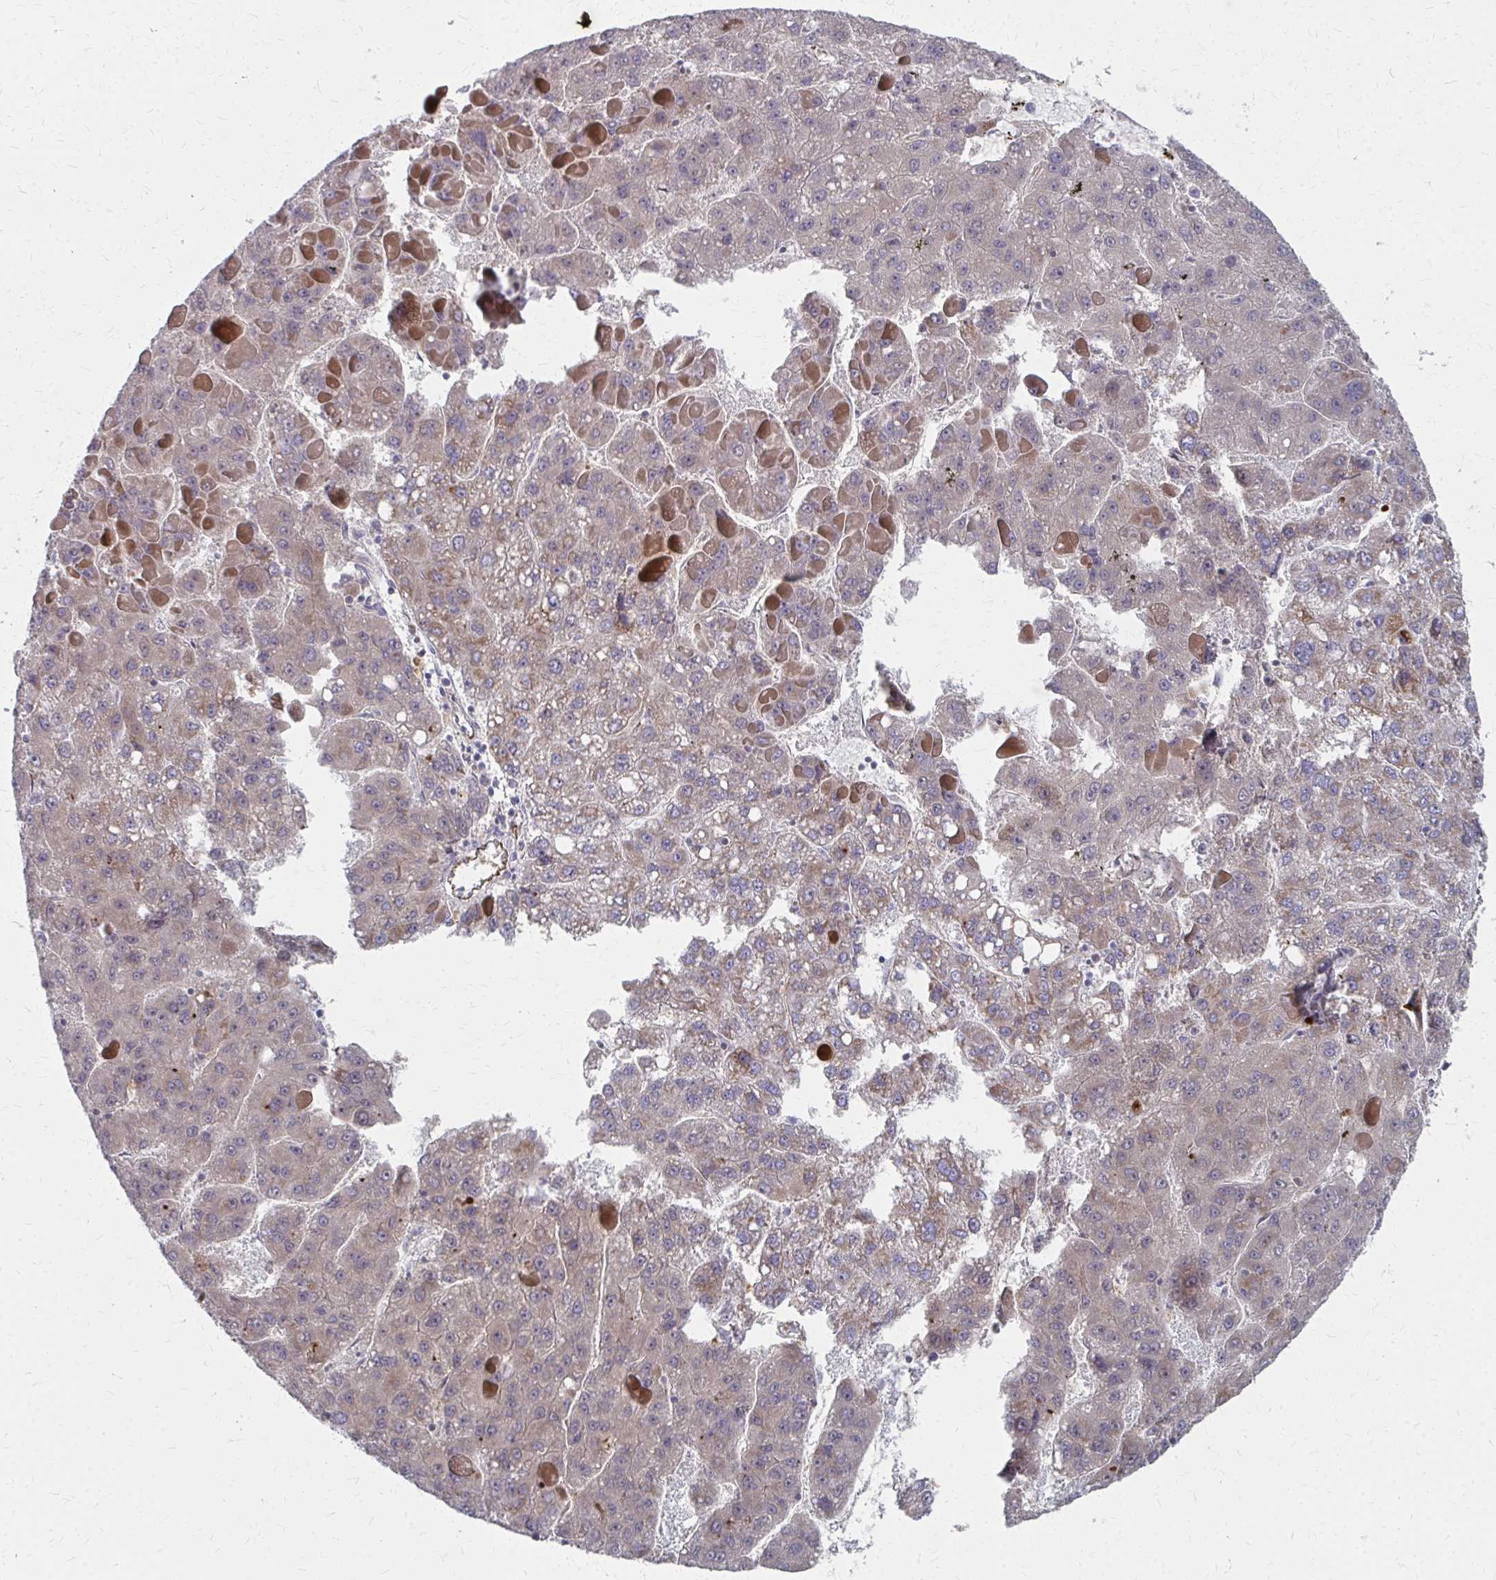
{"staining": {"intensity": "weak", "quantity": ">75%", "location": "cytoplasmic/membranous"}, "tissue": "liver cancer", "cell_type": "Tumor cells", "image_type": "cancer", "snomed": [{"axis": "morphology", "description": "Carcinoma, Hepatocellular, NOS"}, {"axis": "topography", "description": "Liver"}], "caption": "Liver cancer (hepatocellular carcinoma) stained with a protein marker displays weak staining in tumor cells.", "gene": "FAHD1", "patient": {"sex": "female", "age": 82}}